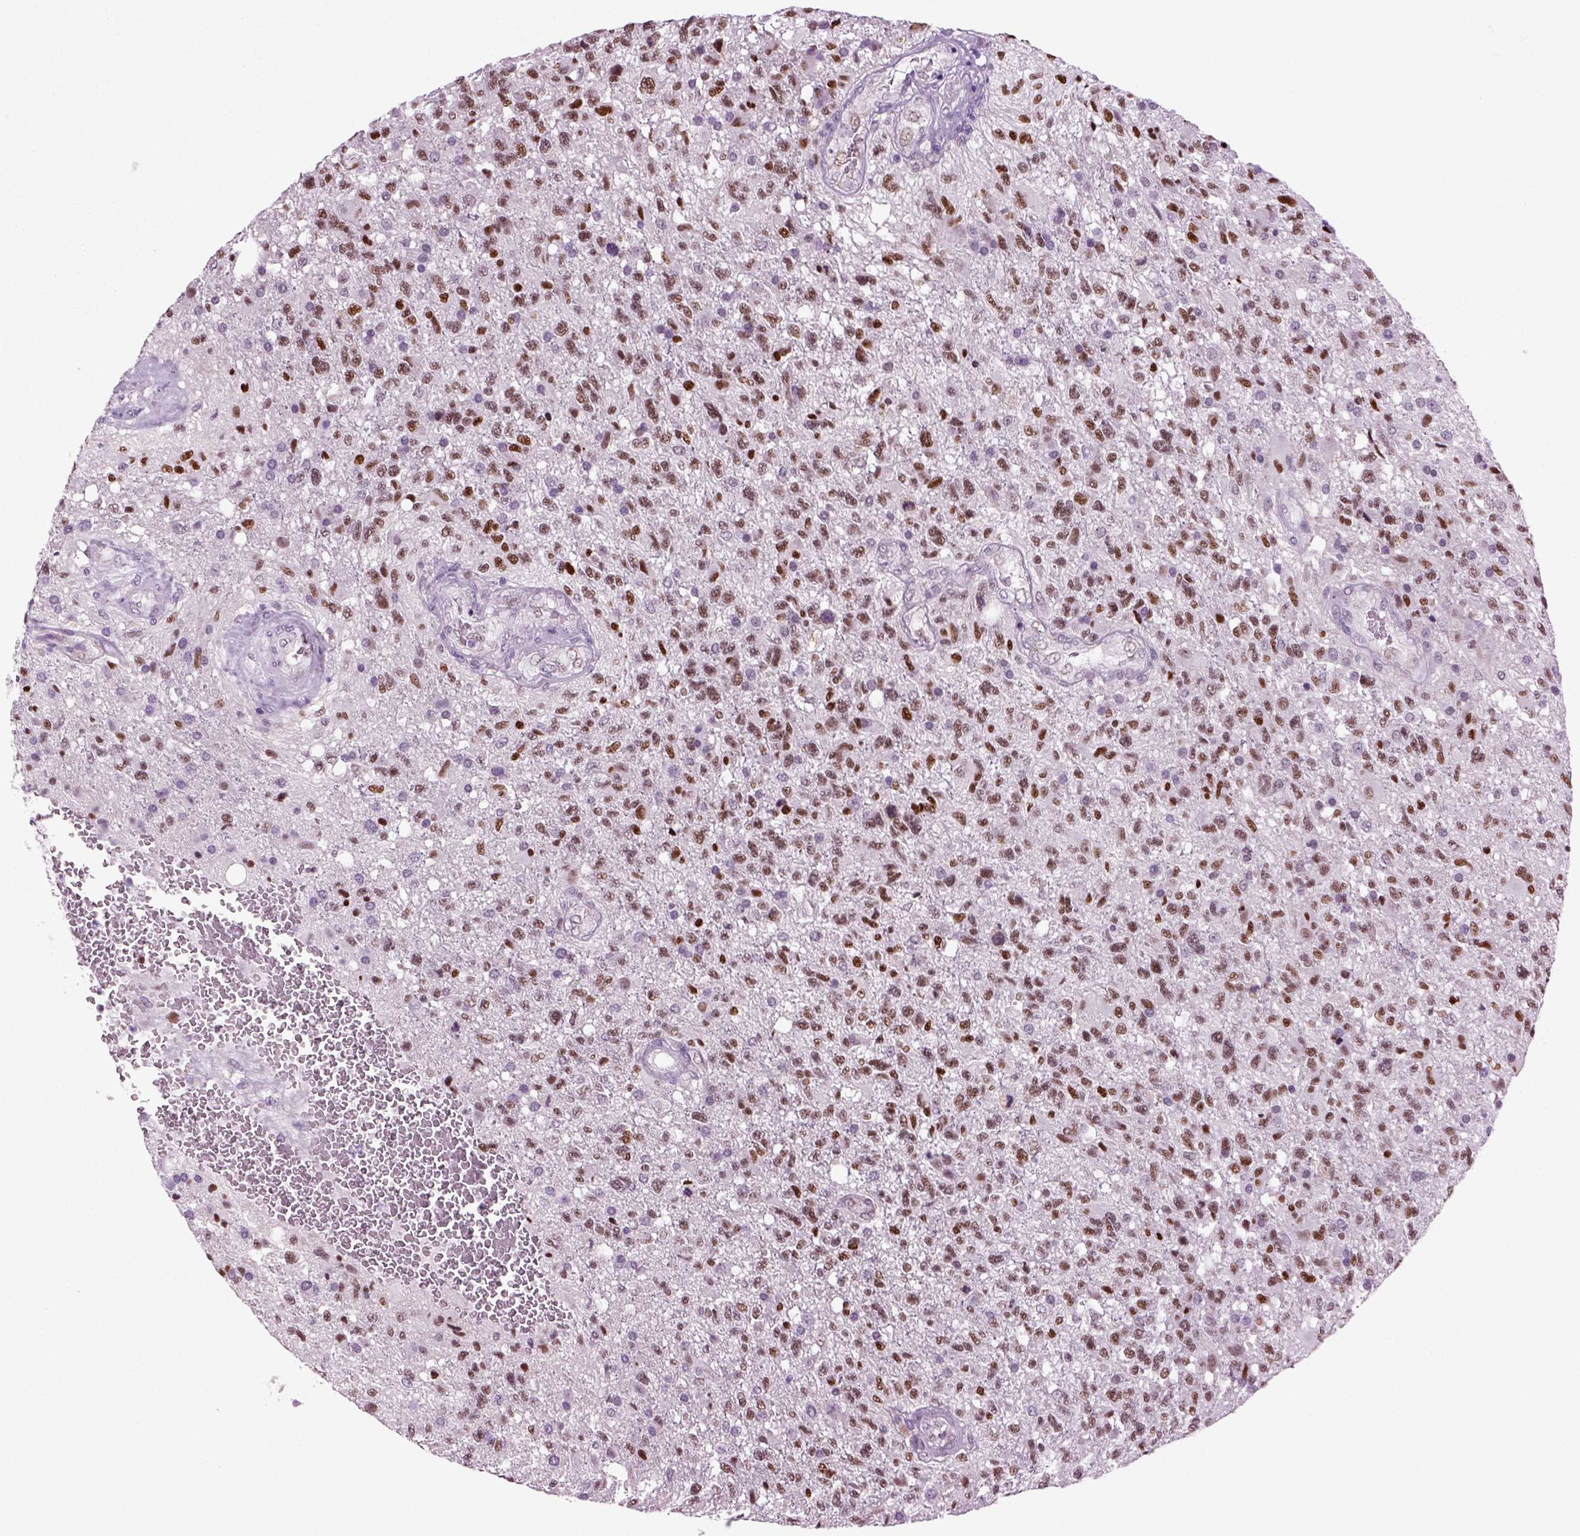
{"staining": {"intensity": "moderate", "quantity": ">75%", "location": "nuclear"}, "tissue": "glioma", "cell_type": "Tumor cells", "image_type": "cancer", "snomed": [{"axis": "morphology", "description": "Glioma, malignant, High grade"}, {"axis": "topography", "description": "Brain"}], "caption": "The immunohistochemical stain highlights moderate nuclear positivity in tumor cells of malignant glioma (high-grade) tissue.", "gene": "RFX3", "patient": {"sex": "male", "age": 56}}